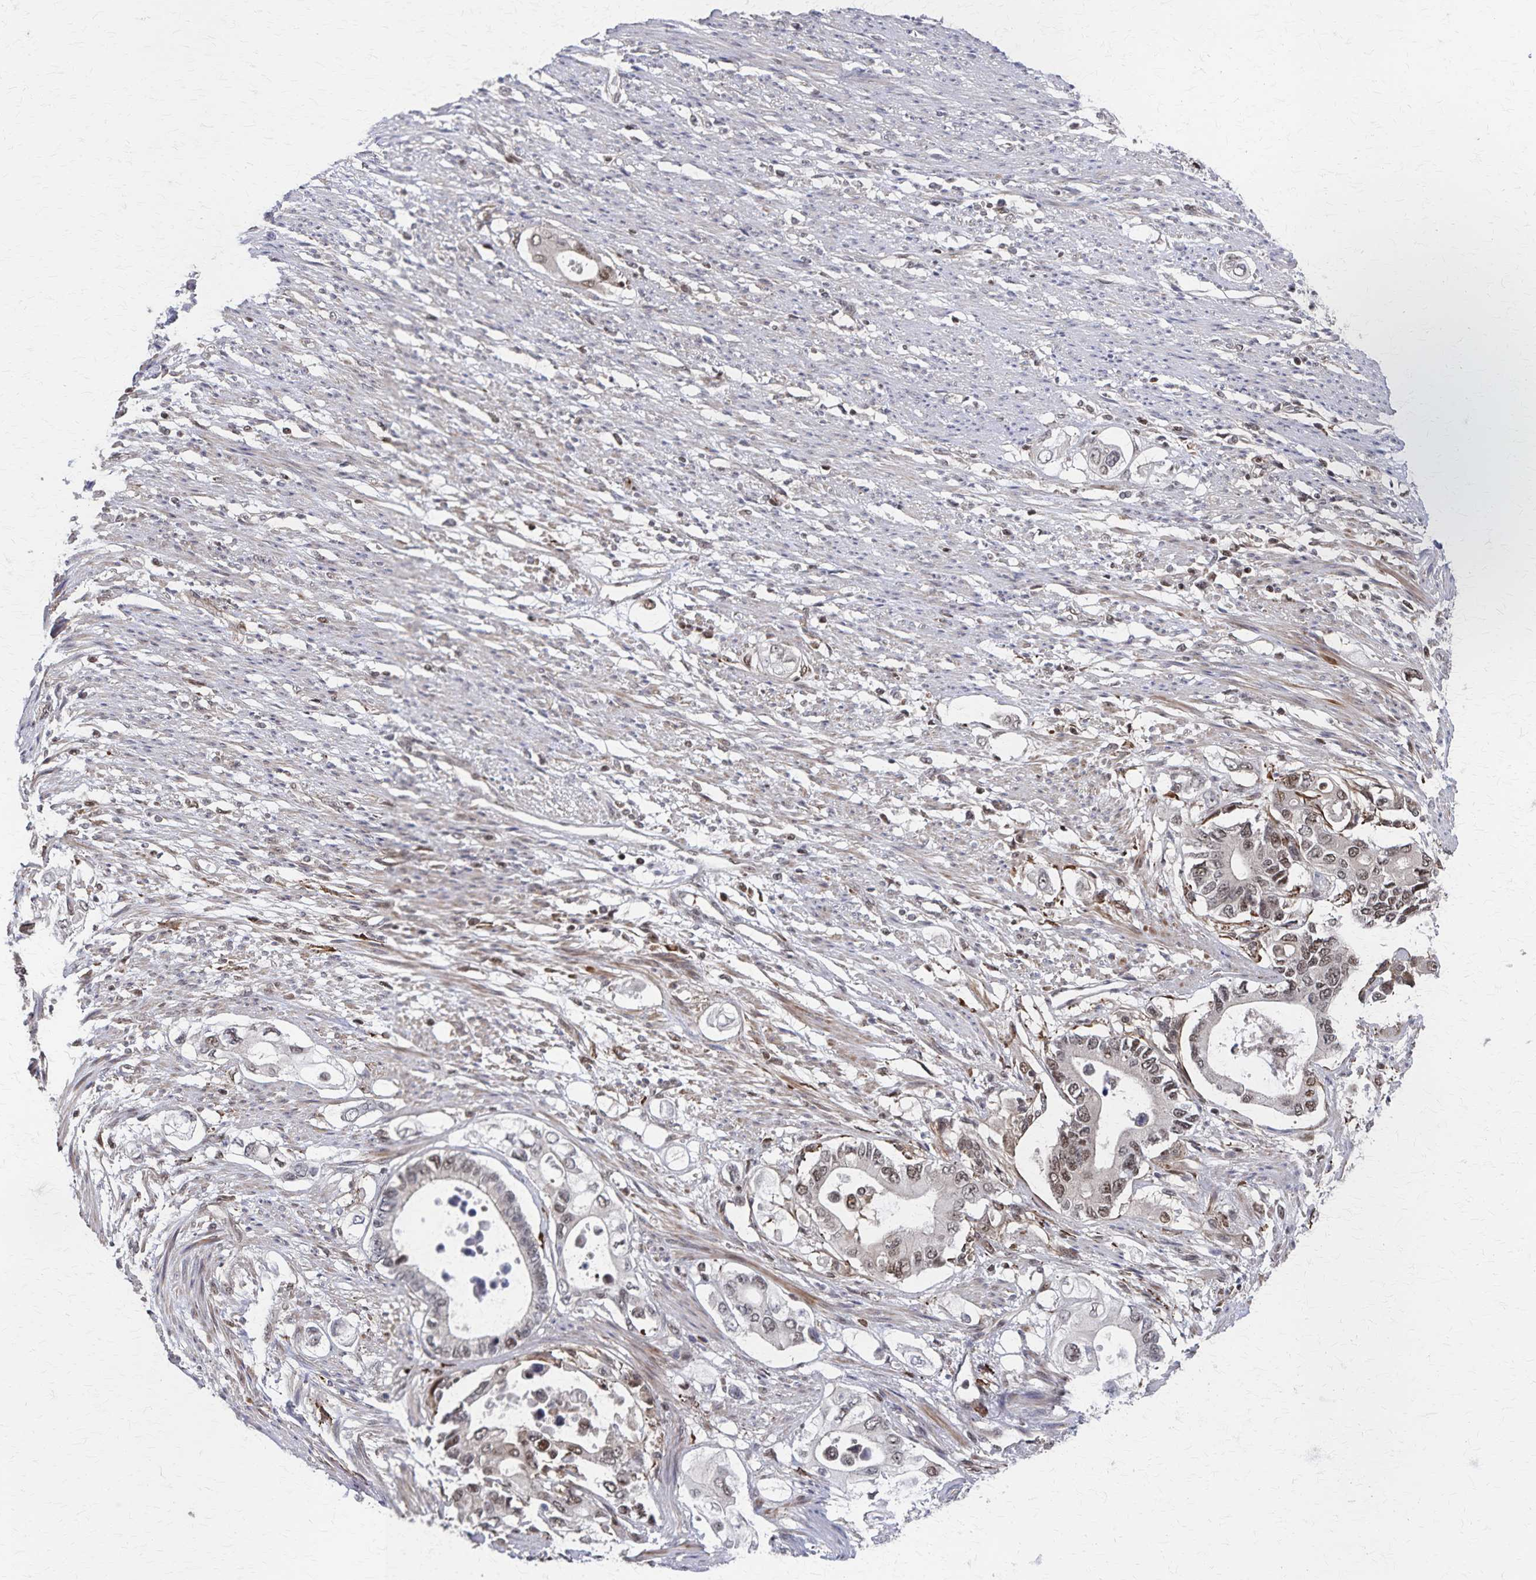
{"staining": {"intensity": "moderate", "quantity": "25%-75%", "location": "nuclear"}, "tissue": "pancreatic cancer", "cell_type": "Tumor cells", "image_type": "cancer", "snomed": [{"axis": "morphology", "description": "Adenocarcinoma, NOS"}, {"axis": "topography", "description": "Pancreas"}], "caption": "Immunohistochemical staining of adenocarcinoma (pancreatic) displays medium levels of moderate nuclear positivity in about 25%-75% of tumor cells.", "gene": "GTF2B", "patient": {"sex": "female", "age": 63}}